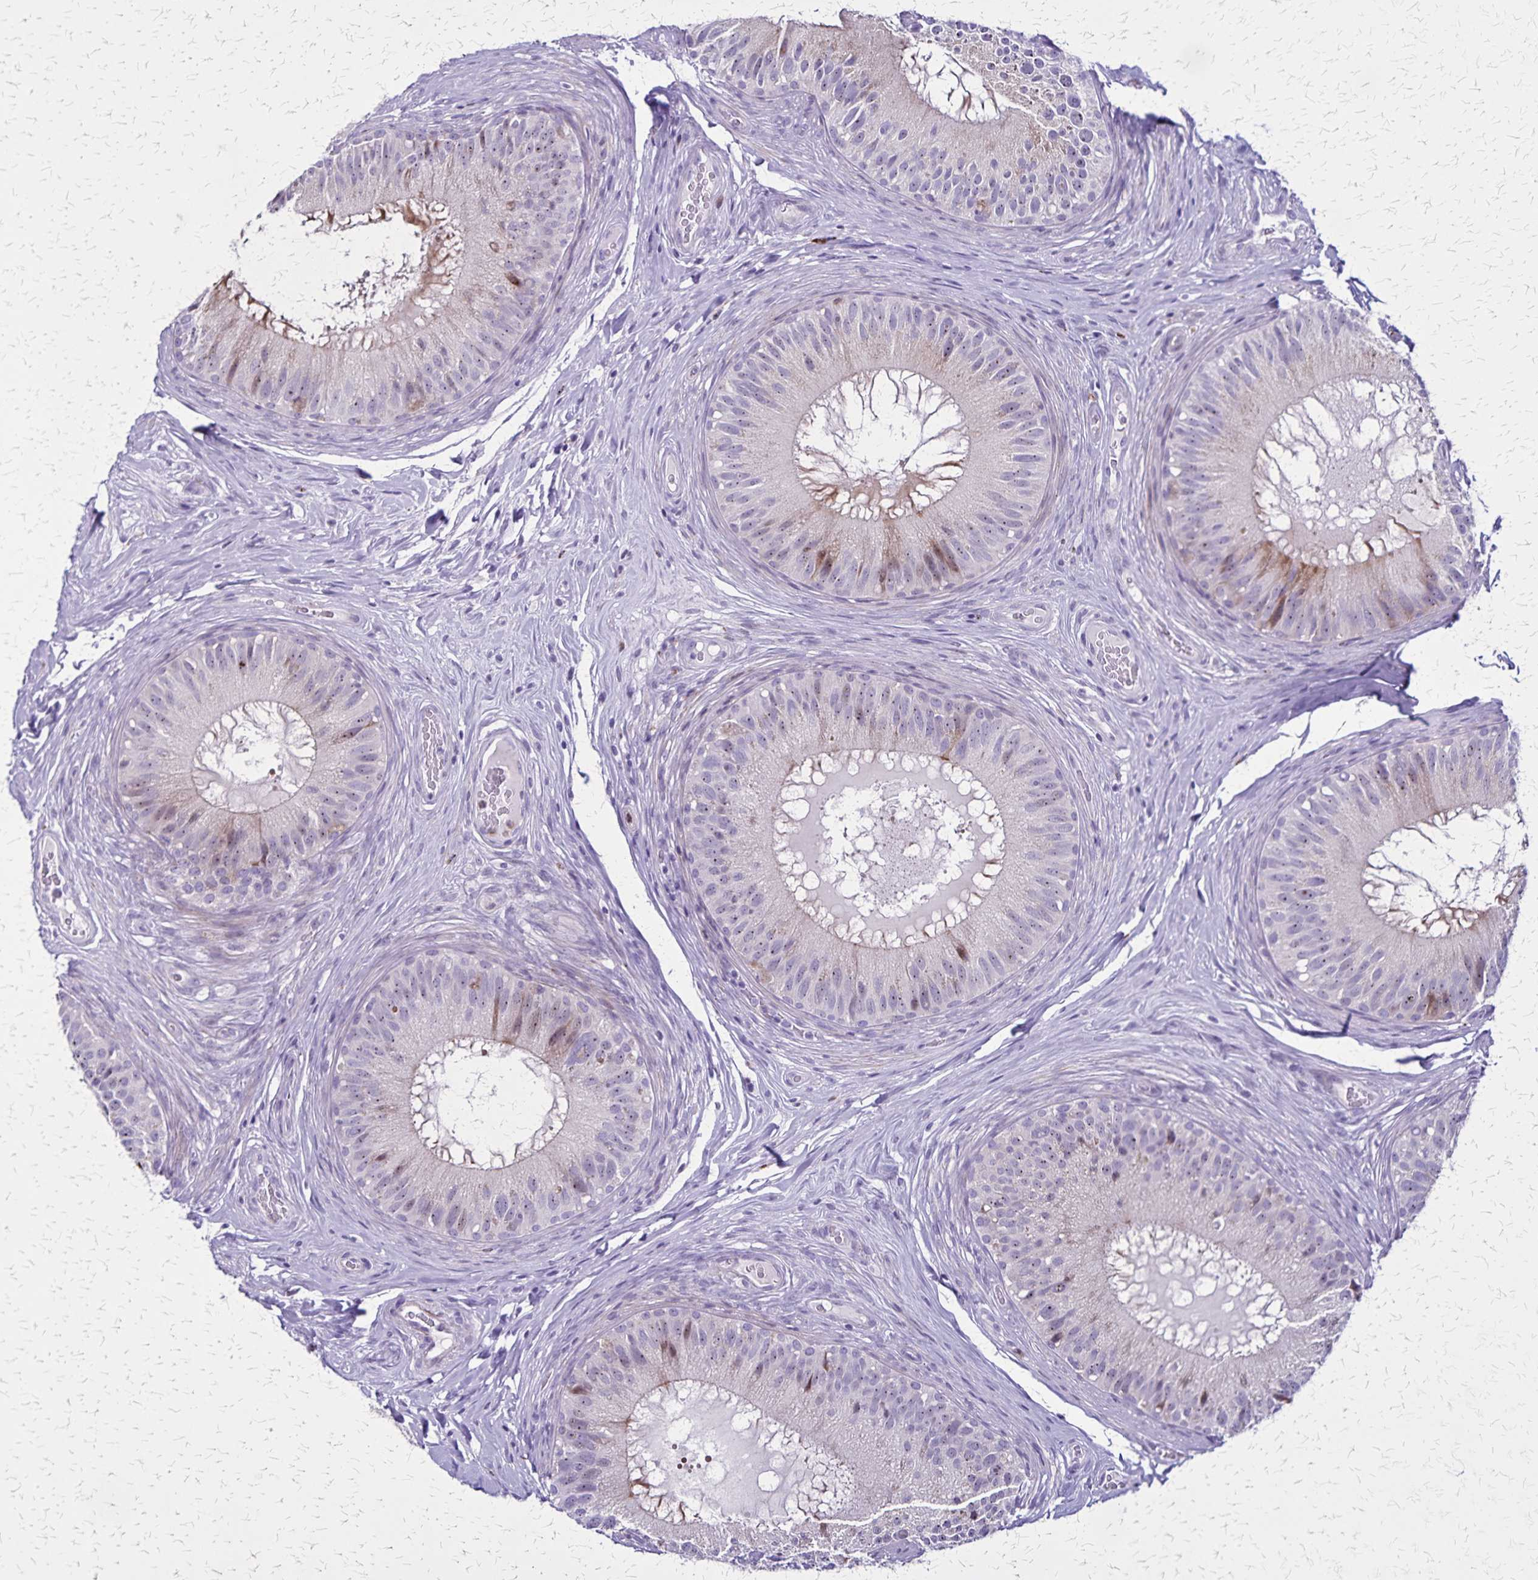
{"staining": {"intensity": "moderate", "quantity": "<25%", "location": "cytoplasmic/membranous"}, "tissue": "epididymis", "cell_type": "Glandular cells", "image_type": "normal", "snomed": [{"axis": "morphology", "description": "Normal tissue, NOS"}, {"axis": "topography", "description": "Epididymis"}], "caption": "DAB (3,3'-diaminobenzidine) immunohistochemical staining of benign human epididymis reveals moderate cytoplasmic/membranous protein staining in about <25% of glandular cells. (Brightfield microscopy of DAB IHC at high magnification).", "gene": "OR51B5", "patient": {"sex": "male", "age": 34}}